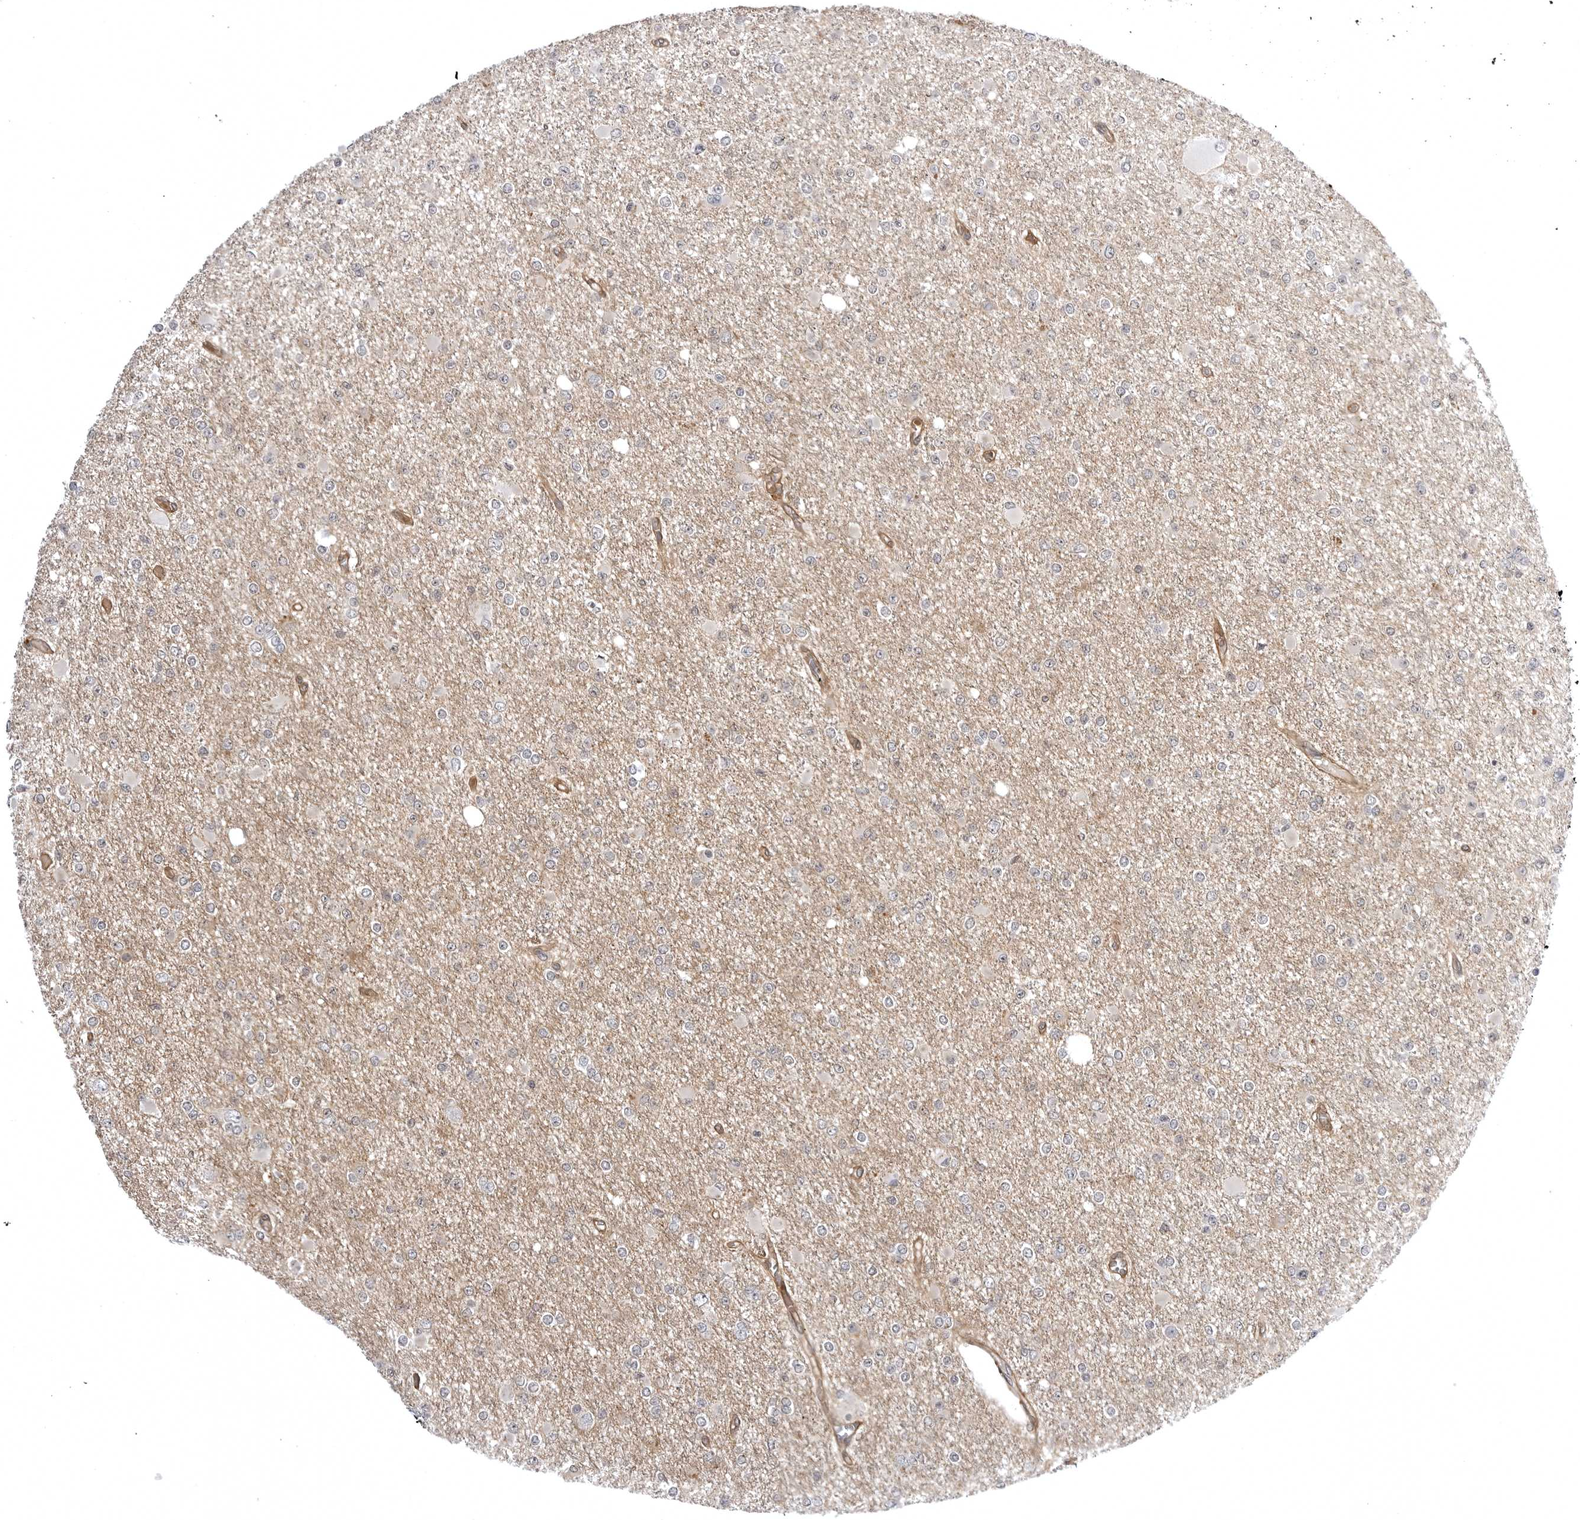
{"staining": {"intensity": "negative", "quantity": "none", "location": "none"}, "tissue": "glioma", "cell_type": "Tumor cells", "image_type": "cancer", "snomed": [{"axis": "morphology", "description": "Glioma, malignant, Low grade"}, {"axis": "topography", "description": "Brain"}], "caption": "Glioma was stained to show a protein in brown. There is no significant positivity in tumor cells.", "gene": "ARL5A", "patient": {"sex": "female", "age": 22}}